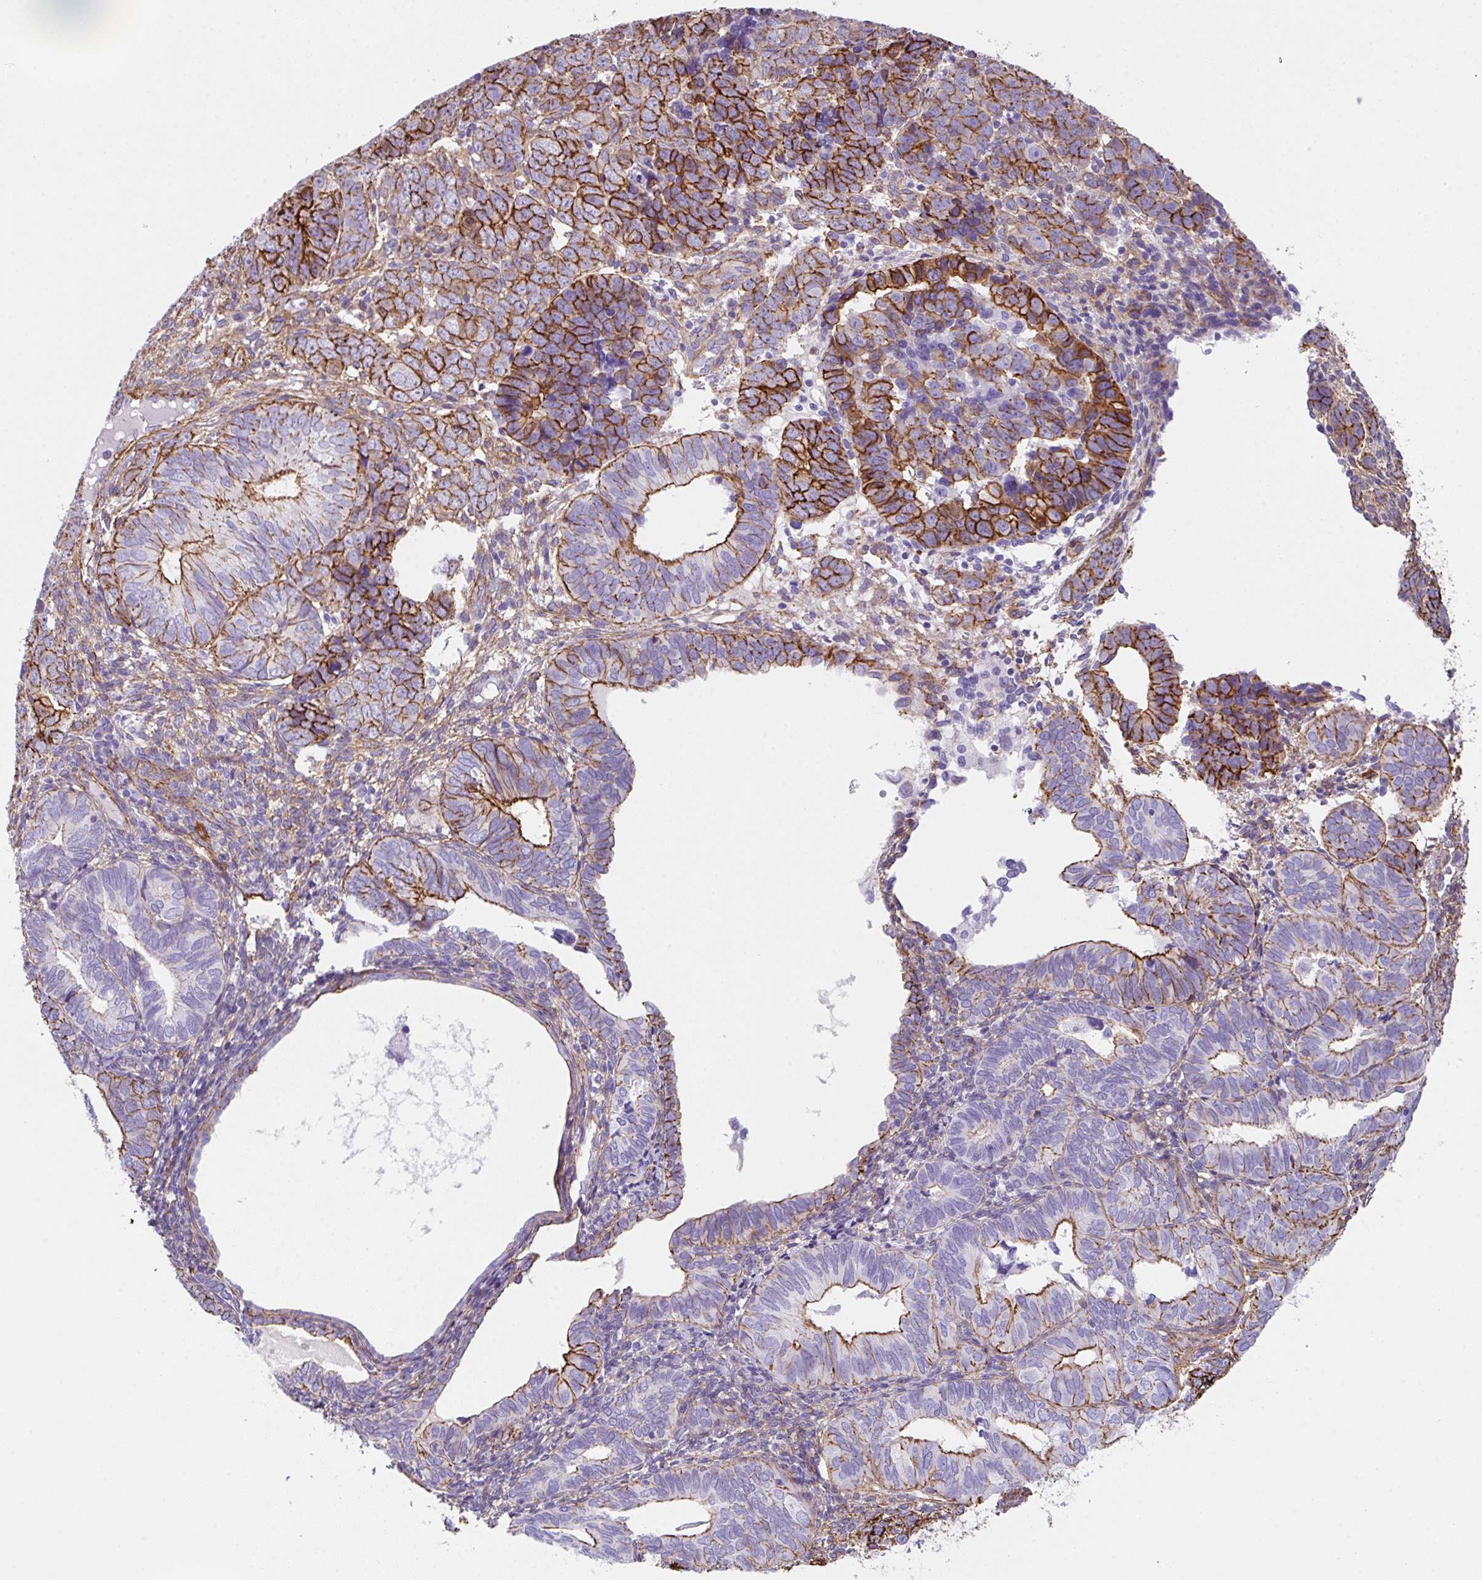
{"staining": {"intensity": "strong", "quantity": "25%-75%", "location": "cytoplasmic/membranous"}, "tissue": "endometrial cancer", "cell_type": "Tumor cells", "image_type": "cancer", "snomed": [{"axis": "morphology", "description": "Adenocarcinoma, NOS"}, {"axis": "topography", "description": "Endometrium"}], "caption": "DAB (3,3'-diaminobenzidine) immunohistochemical staining of endometrial adenocarcinoma shows strong cytoplasmic/membranous protein staining in about 25%-75% of tumor cells.", "gene": "DBN1", "patient": {"sex": "female", "age": 82}}